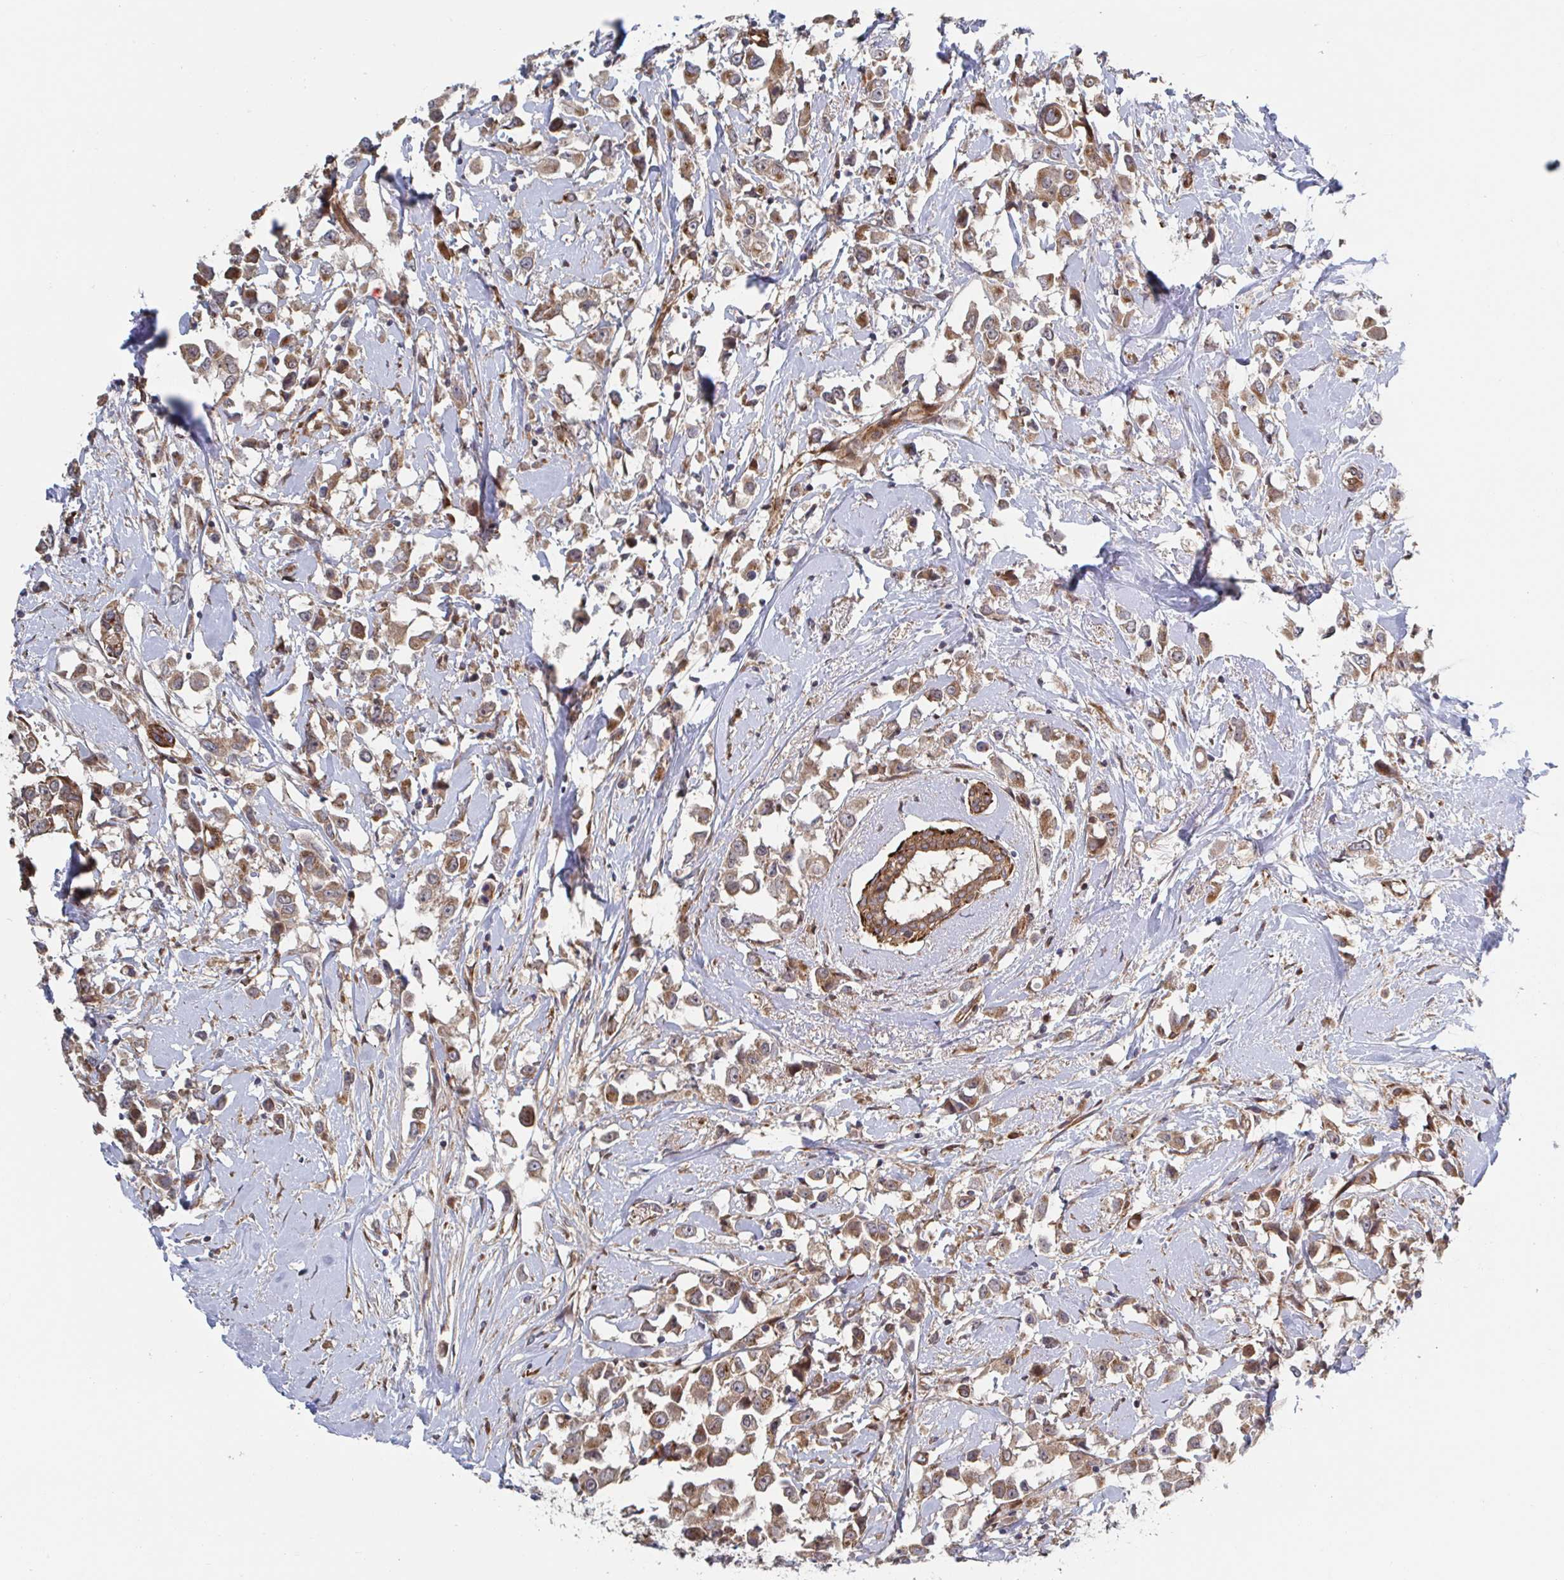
{"staining": {"intensity": "moderate", "quantity": ">75%", "location": "cytoplasmic/membranous"}, "tissue": "breast cancer", "cell_type": "Tumor cells", "image_type": "cancer", "snomed": [{"axis": "morphology", "description": "Duct carcinoma"}, {"axis": "topography", "description": "Breast"}], "caption": "IHC image of neoplastic tissue: human breast cancer (infiltrating ductal carcinoma) stained using immunohistochemistry demonstrates medium levels of moderate protein expression localized specifically in the cytoplasmic/membranous of tumor cells, appearing as a cytoplasmic/membranous brown color.", "gene": "DVL3", "patient": {"sex": "female", "age": 61}}